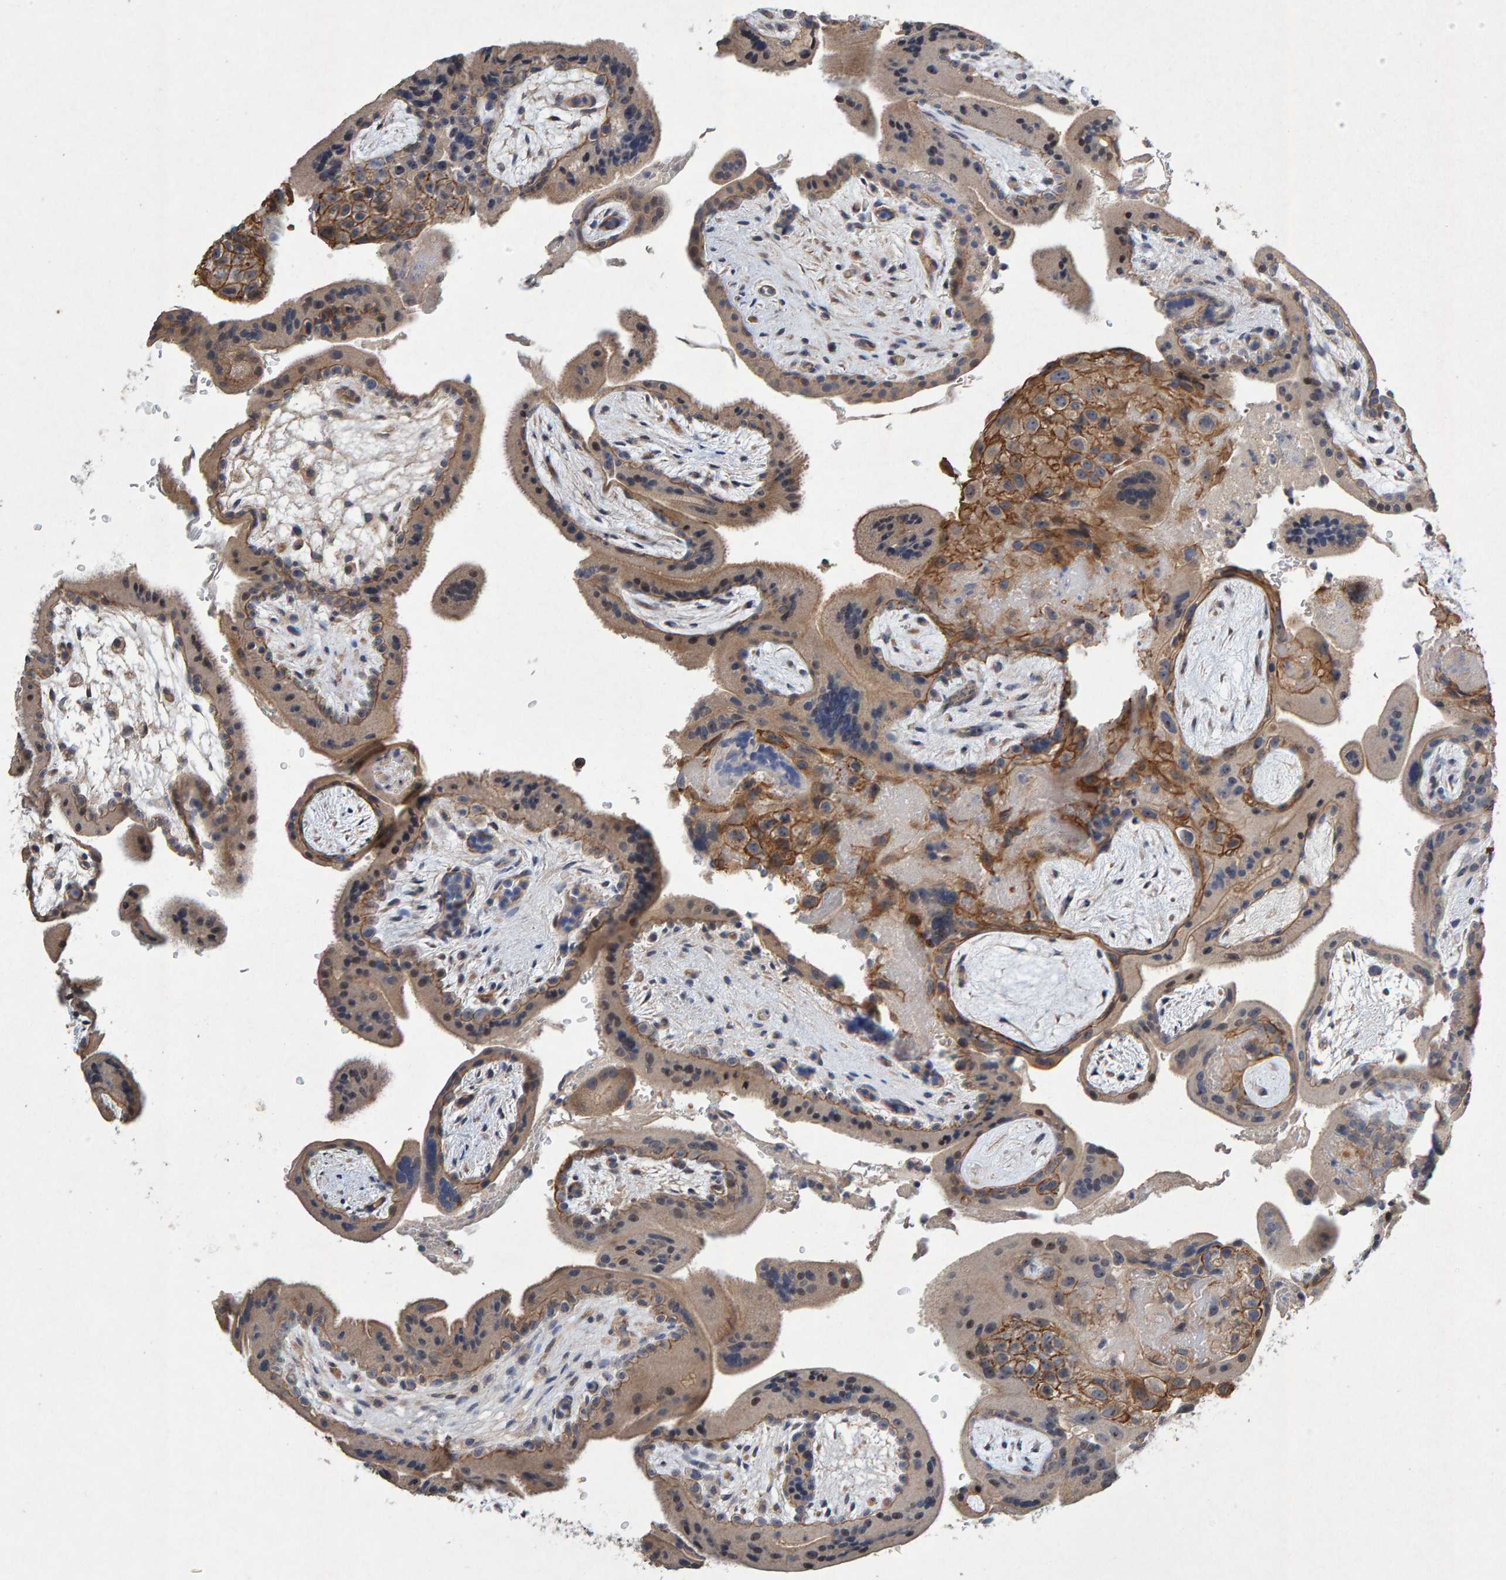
{"staining": {"intensity": "moderate", "quantity": "25%-75%", "location": "cytoplasmic/membranous"}, "tissue": "placenta", "cell_type": "Decidual cells", "image_type": "normal", "snomed": [{"axis": "morphology", "description": "Normal tissue, NOS"}, {"axis": "topography", "description": "Placenta"}], "caption": "IHC of normal human placenta reveals medium levels of moderate cytoplasmic/membranous expression in about 25%-75% of decidual cells. The protein is shown in brown color, while the nuclei are stained blue.", "gene": "EFR3A", "patient": {"sex": "female", "age": 35}}